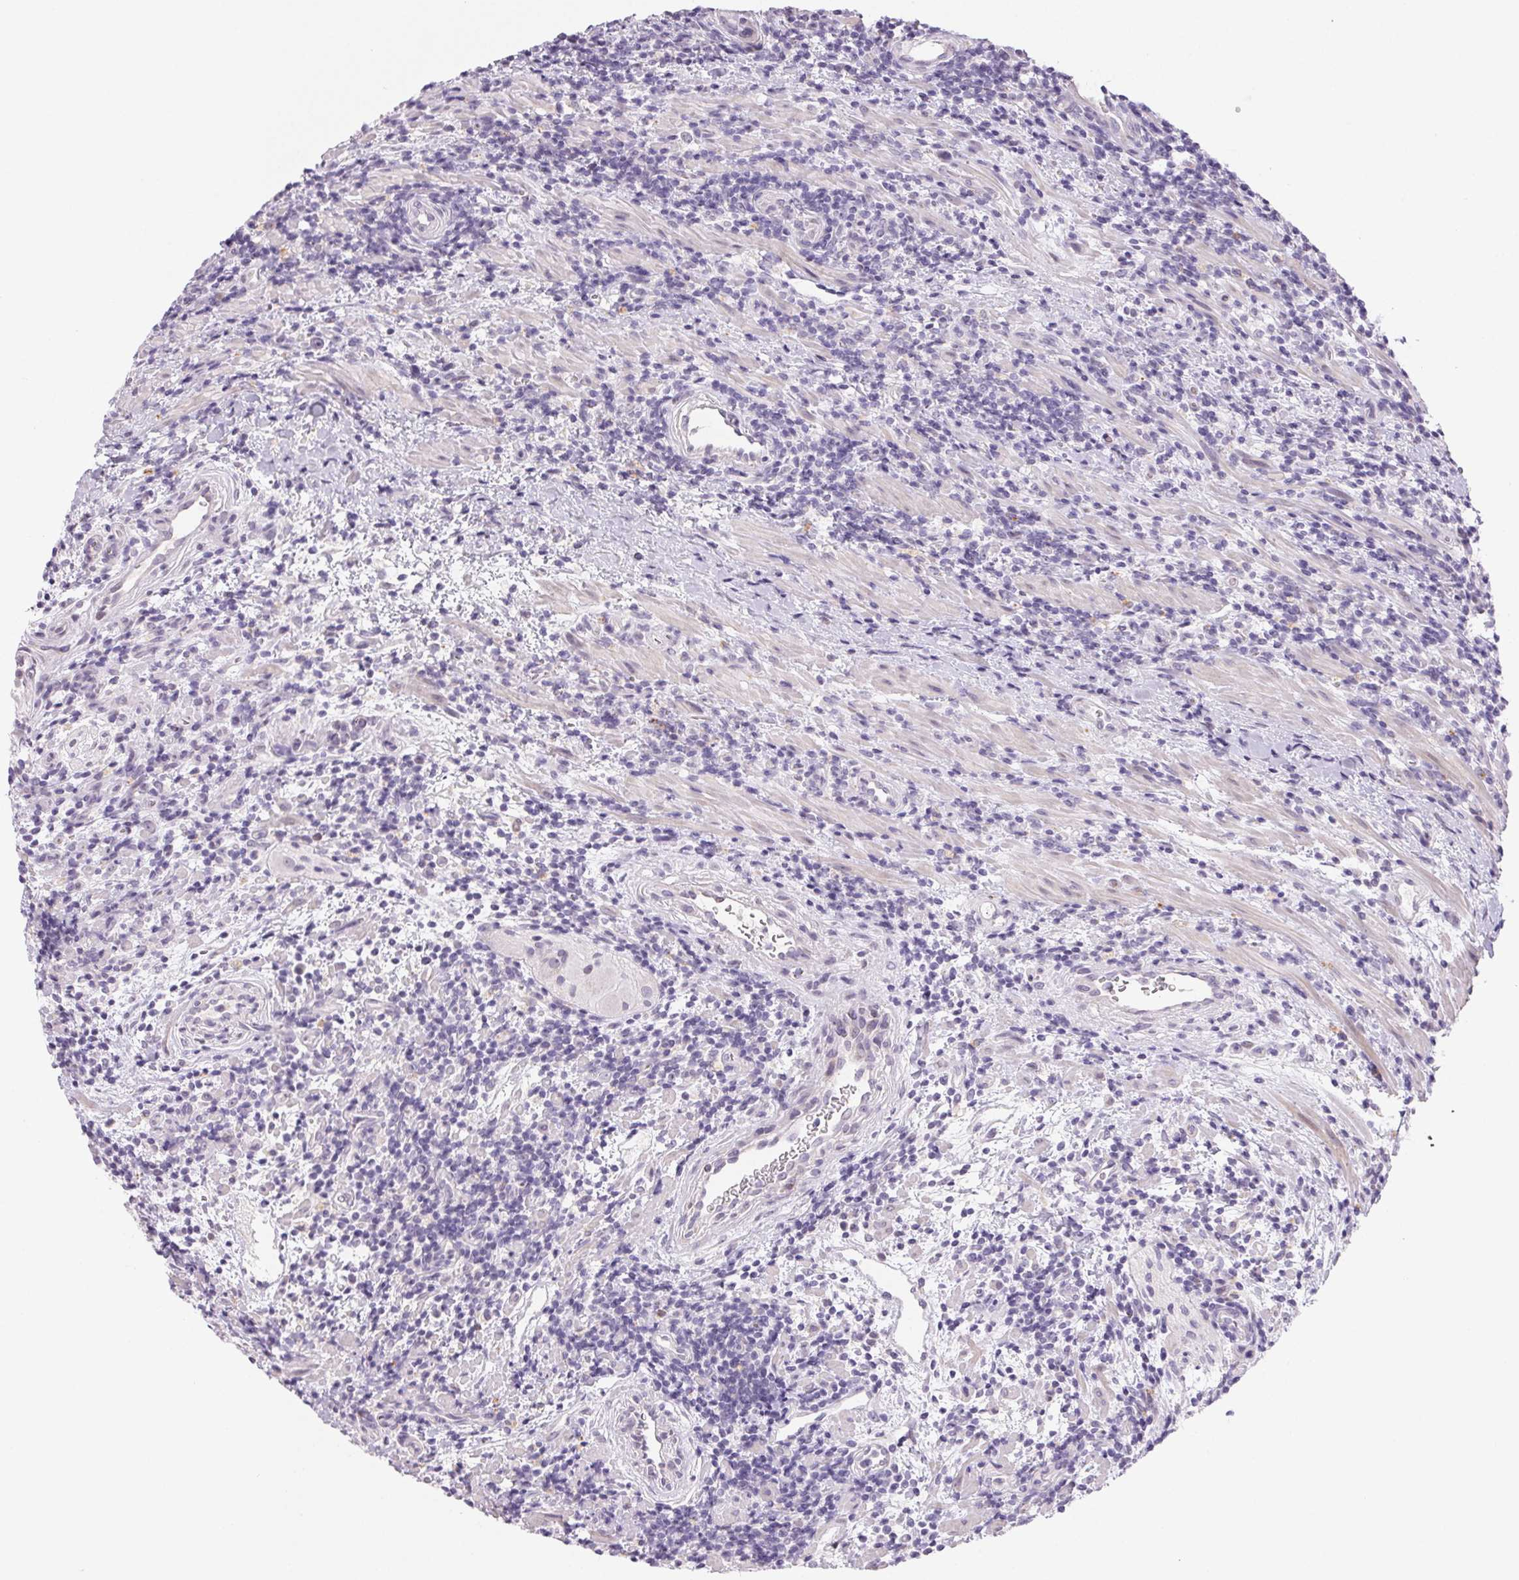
{"staining": {"intensity": "negative", "quantity": "none", "location": "none"}, "tissue": "lymphoma", "cell_type": "Tumor cells", "image_type": "cancer", "snomed": [{"axis": "morphology", "description": "Malignant lymphoma, non-Hodgkin's type, High grade"}, {"axis": "topography", "description": "Small intestine"}], "caption": "This histopathology image is of high-grade malignant lymphoma, non-Hodgkin's type stained with immunohistochemistry to label a protein in brown with the nuclei are counter-stained blue. There is no staining in tumor cells. (DAB IHC visualized using brightfield microscopy, high magnification).", "gene": "BPIFB2", "patient": {"sex": "female", "age": 56}}